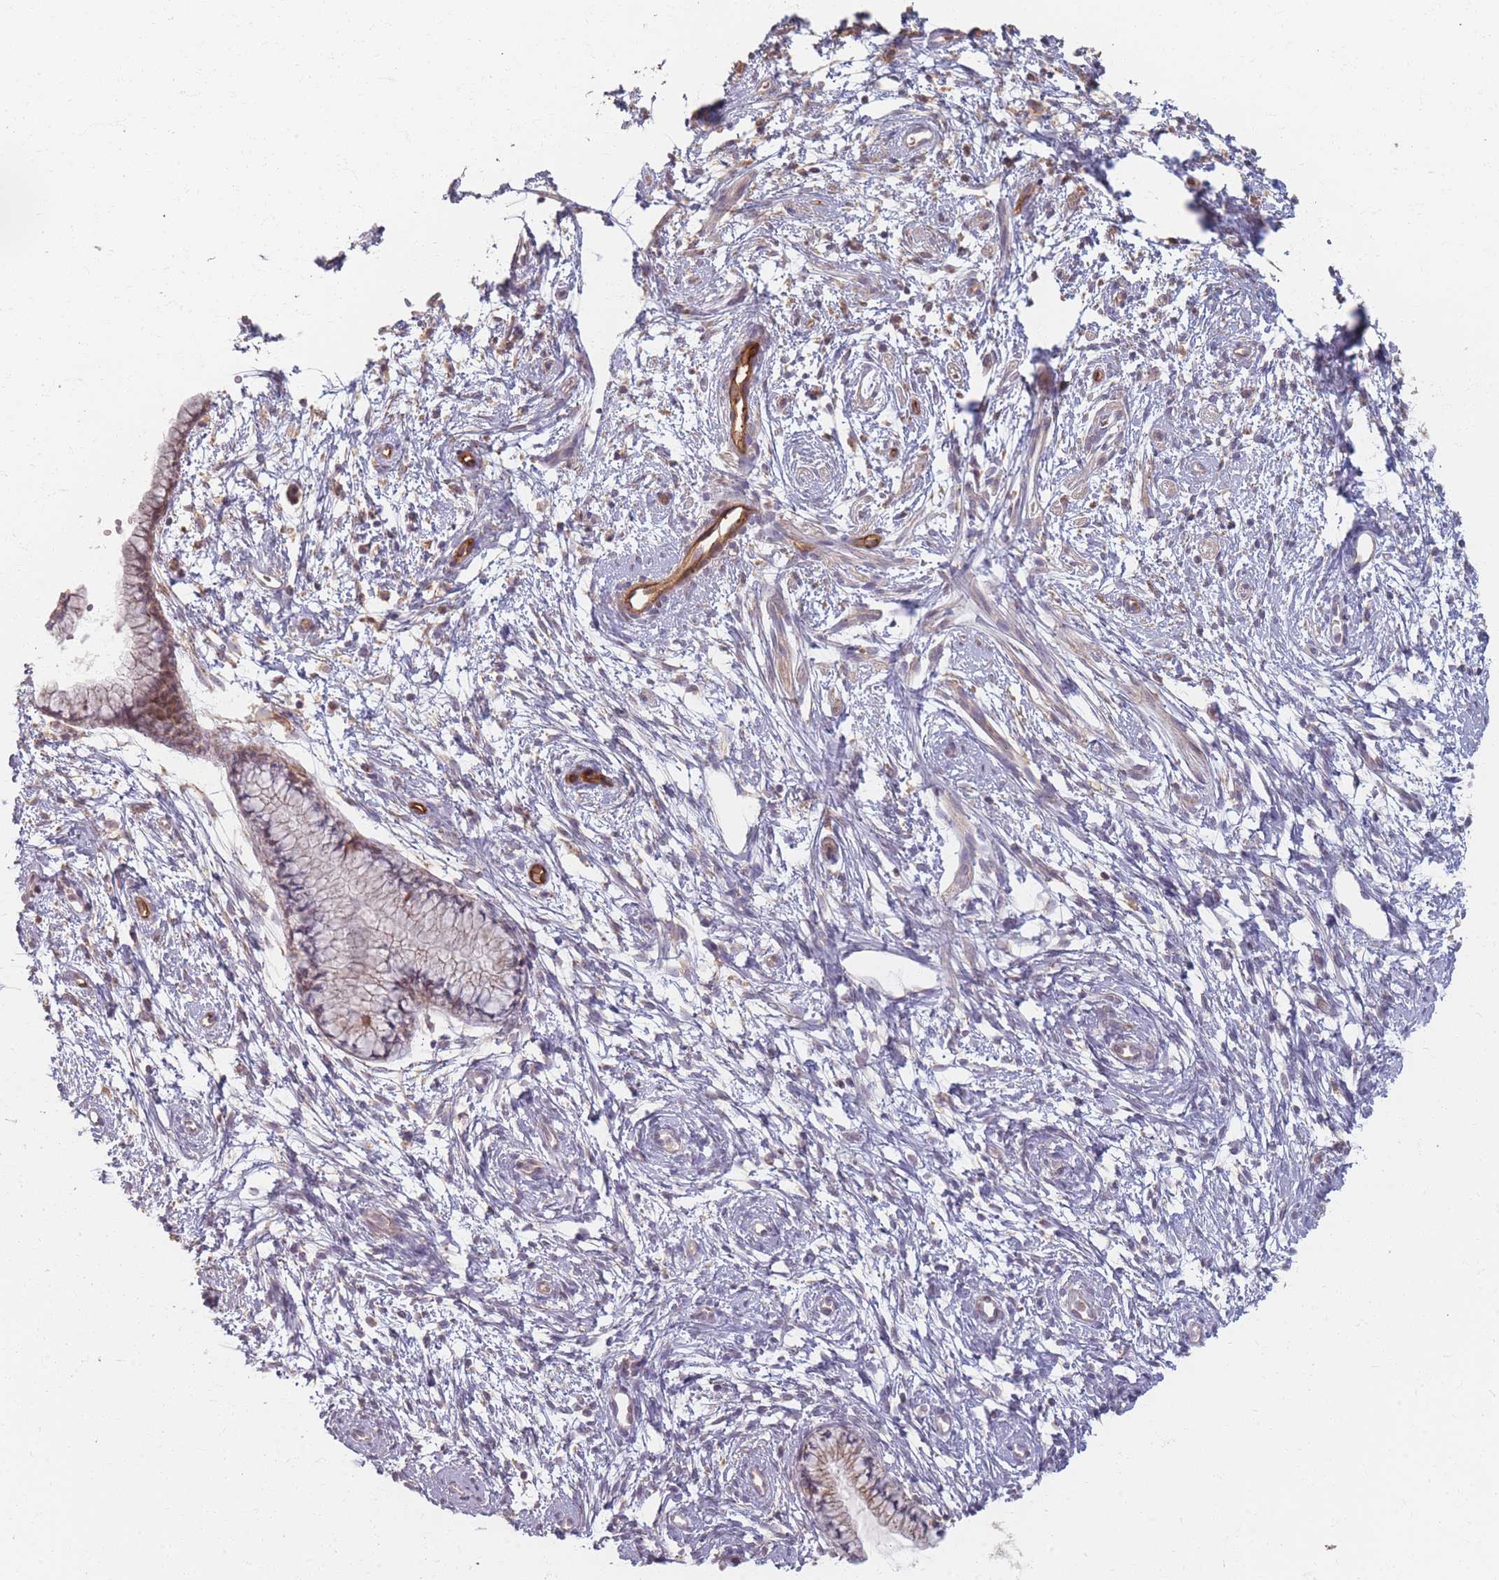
{"staining": {"intensity": "weak", "quantity": "25%-75%", "location": "cytoplasmic/membranous"}, "tissue": "cervix", "cell_type": "Glandular cells", "image_type": "normal", "snomed": [{"axis": "morphology", "description": "Normal tissue, NOS"}, {"axis": "topography", "description": "Cervix"}], "caption": "Glandular cells show low levels of weak cytoplasmic/membranous staining in approximately 25%-75% of cells in benign cervix.", "gene": "MRPS6", "patient": {"sex": "female", "age": 57}}